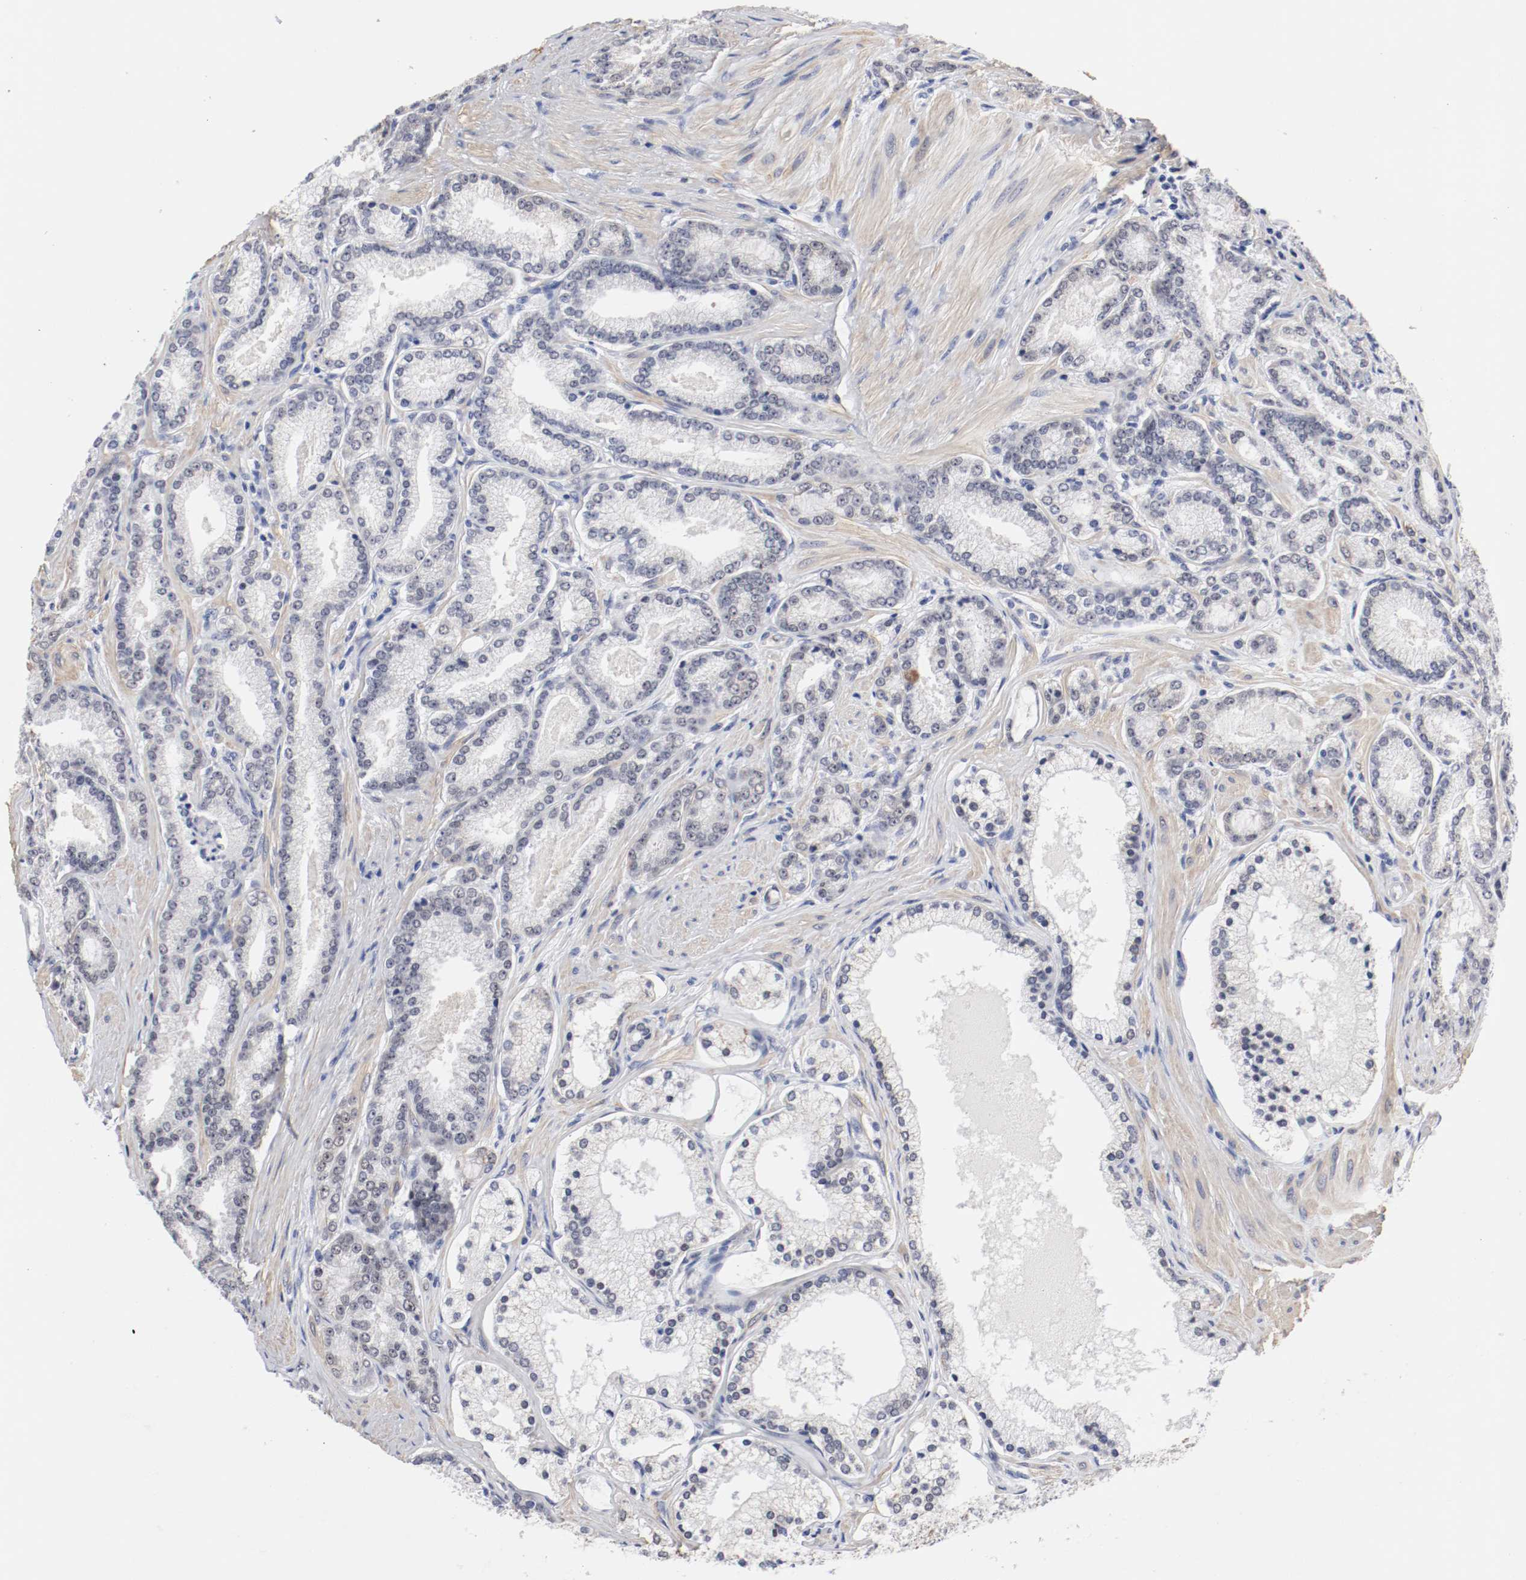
{"staining": {"intensity": "negative", "quantity": "none", "location": "none"}, "tissue": "prostate cancer", "cell_type": "Tumor cells", "image_type": "cancer", "snomed": [{"axis": "morphology", "description": "Adenocarcinoma, Low grade"}, {"axis": "topography", "description": "Prostate"}], "caption": "Human prostate cancer (low-grade adenocarcinoma) stained for a protein using immunohistochemistry shows no expression in tumor cells.", "gene": "GRHL2", "patient": {"sex": "male", "age": 71}}